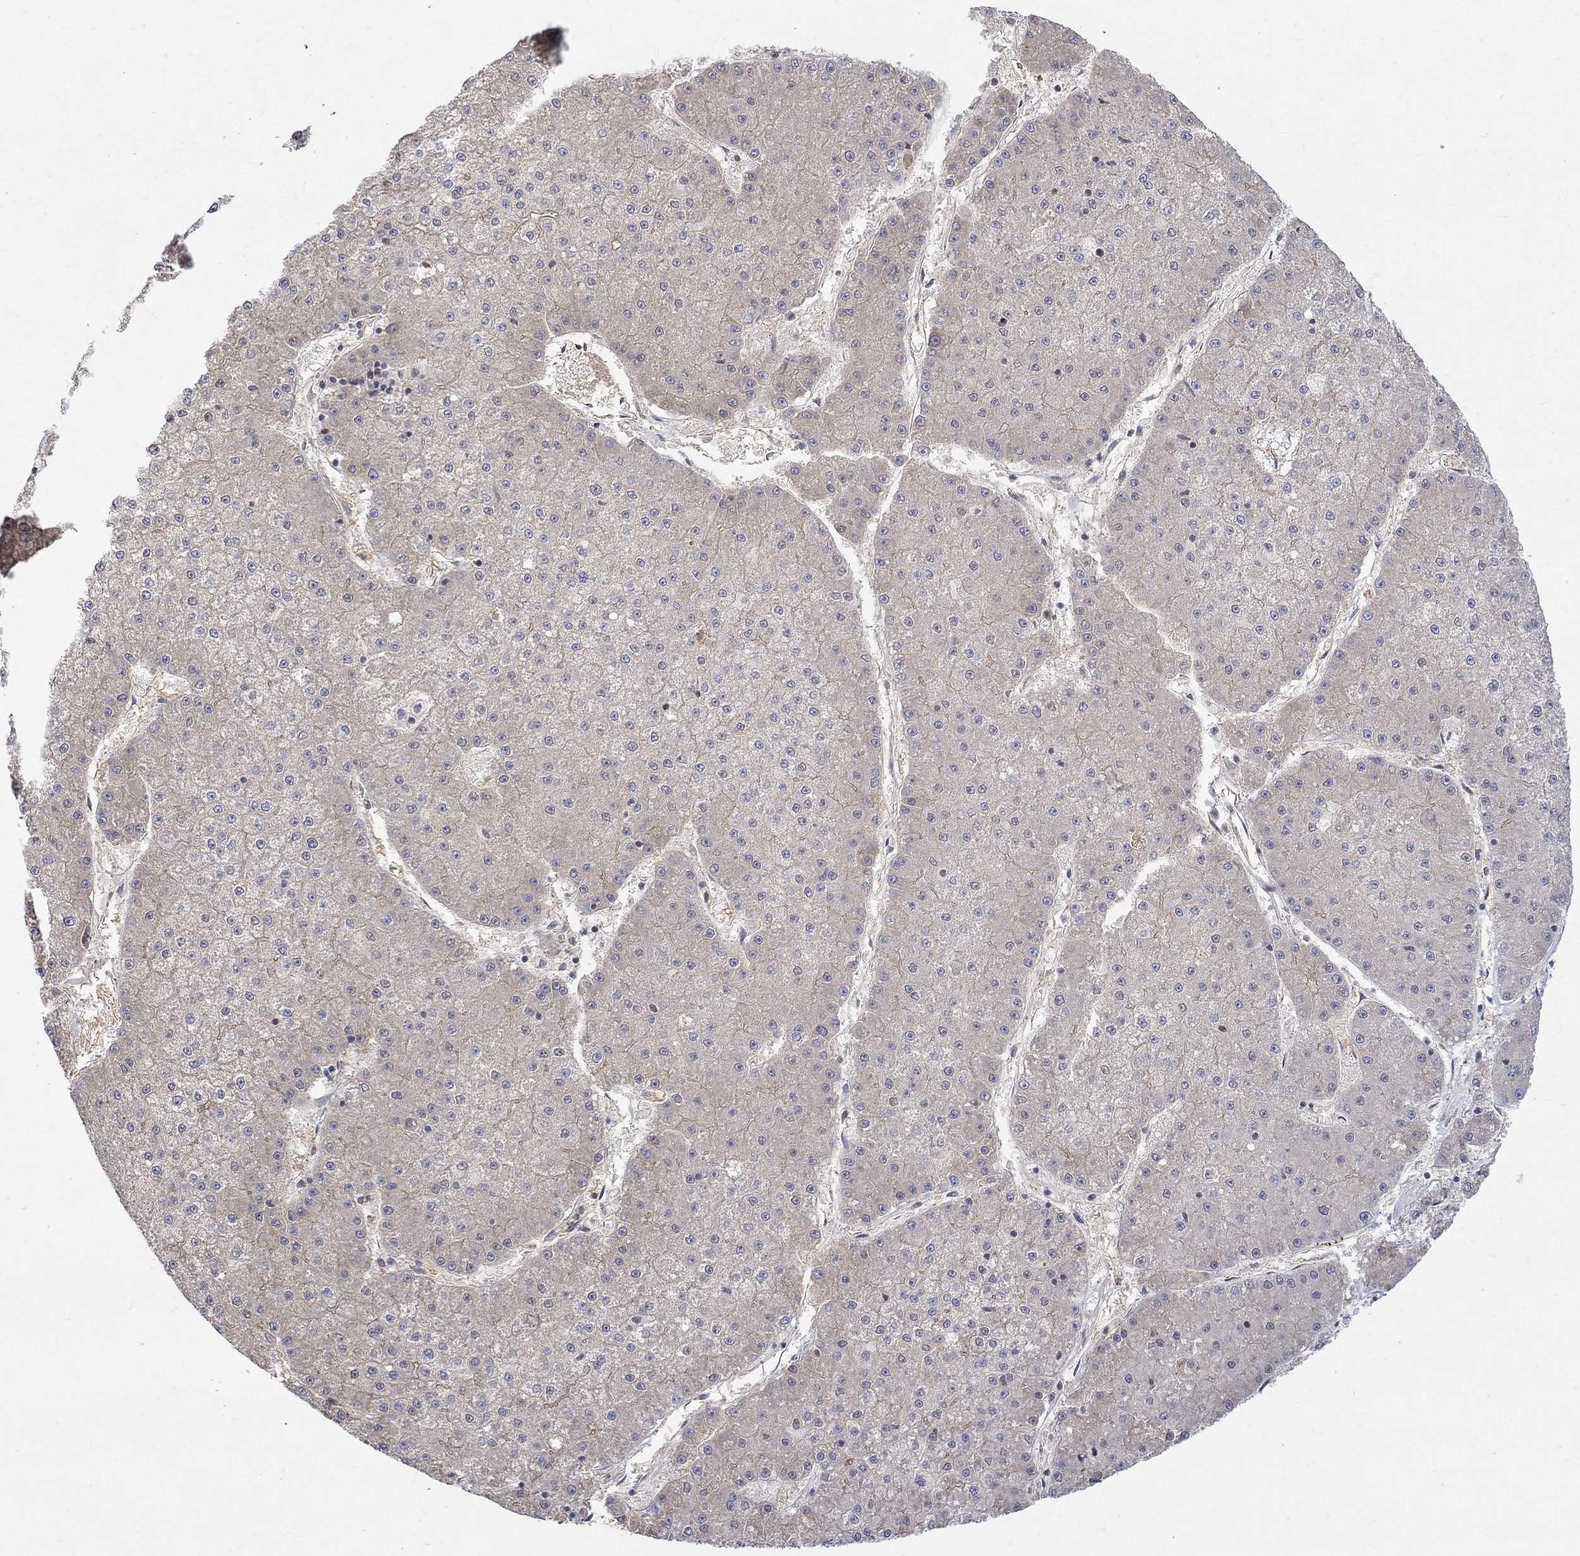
{"staining": {"intensity": "negative", "quantity": "none", "location": "none"}, "tissue": "liver cancer", "cell_type": "Tumor cells", "image_type": "cancer", "snomed": [{"axis": "morphology", "description": "Carcinoma, Hepatocellular, NOS"}, {"axis": "topography", "description": "Liver"}], "caption": "DAB immunohistochemical staining of liver cancer (hepatocellular carcinoma) exhibits no significant staining in tumor cells.", "gene": "GRIN2D", "patient": {"sex": "male", "age": 73}}